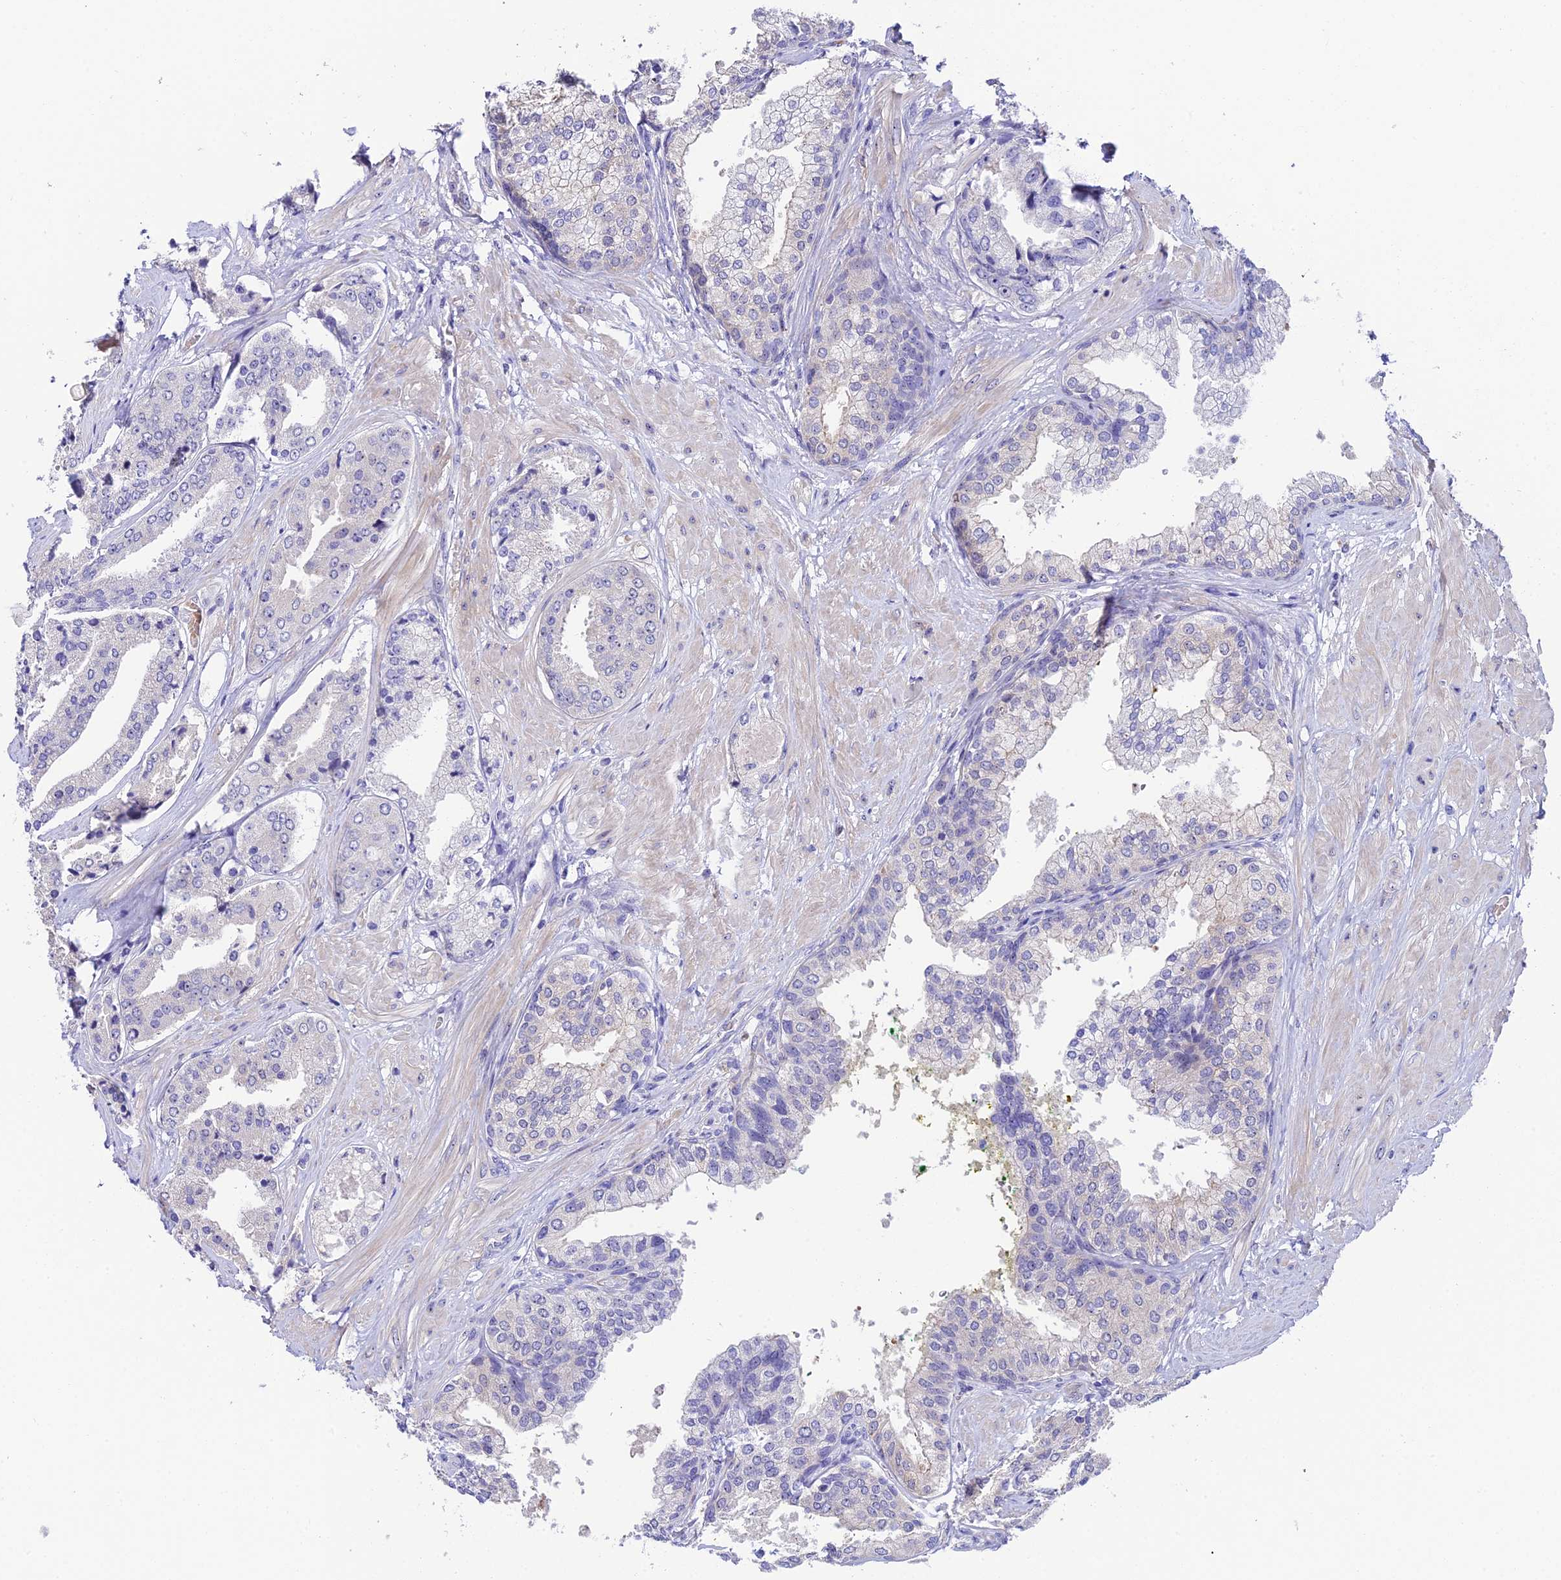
{"staining": {"intensity": "negative", "quantity": "none", "location": "none"}, "tissue": "prostate cancer", "cell_type": "Tumor cells", "image_type": "cancer", "snomed": [{"axis": "morphology", "description": "Adenocarcinoma, High grade"}, {"axis": "topography", "description": "Prostate"}], "caption": "Protein analysis of prostate cancer exhibits no significant expression in tumor cells. The staining is performed using DAB (3,3'-diaminobenzidine) brown chromogen with nuclei counter-stained in using hematoxylin.", "gene": "DUSP29", "patient": {"sex": "male", "age": 63}}